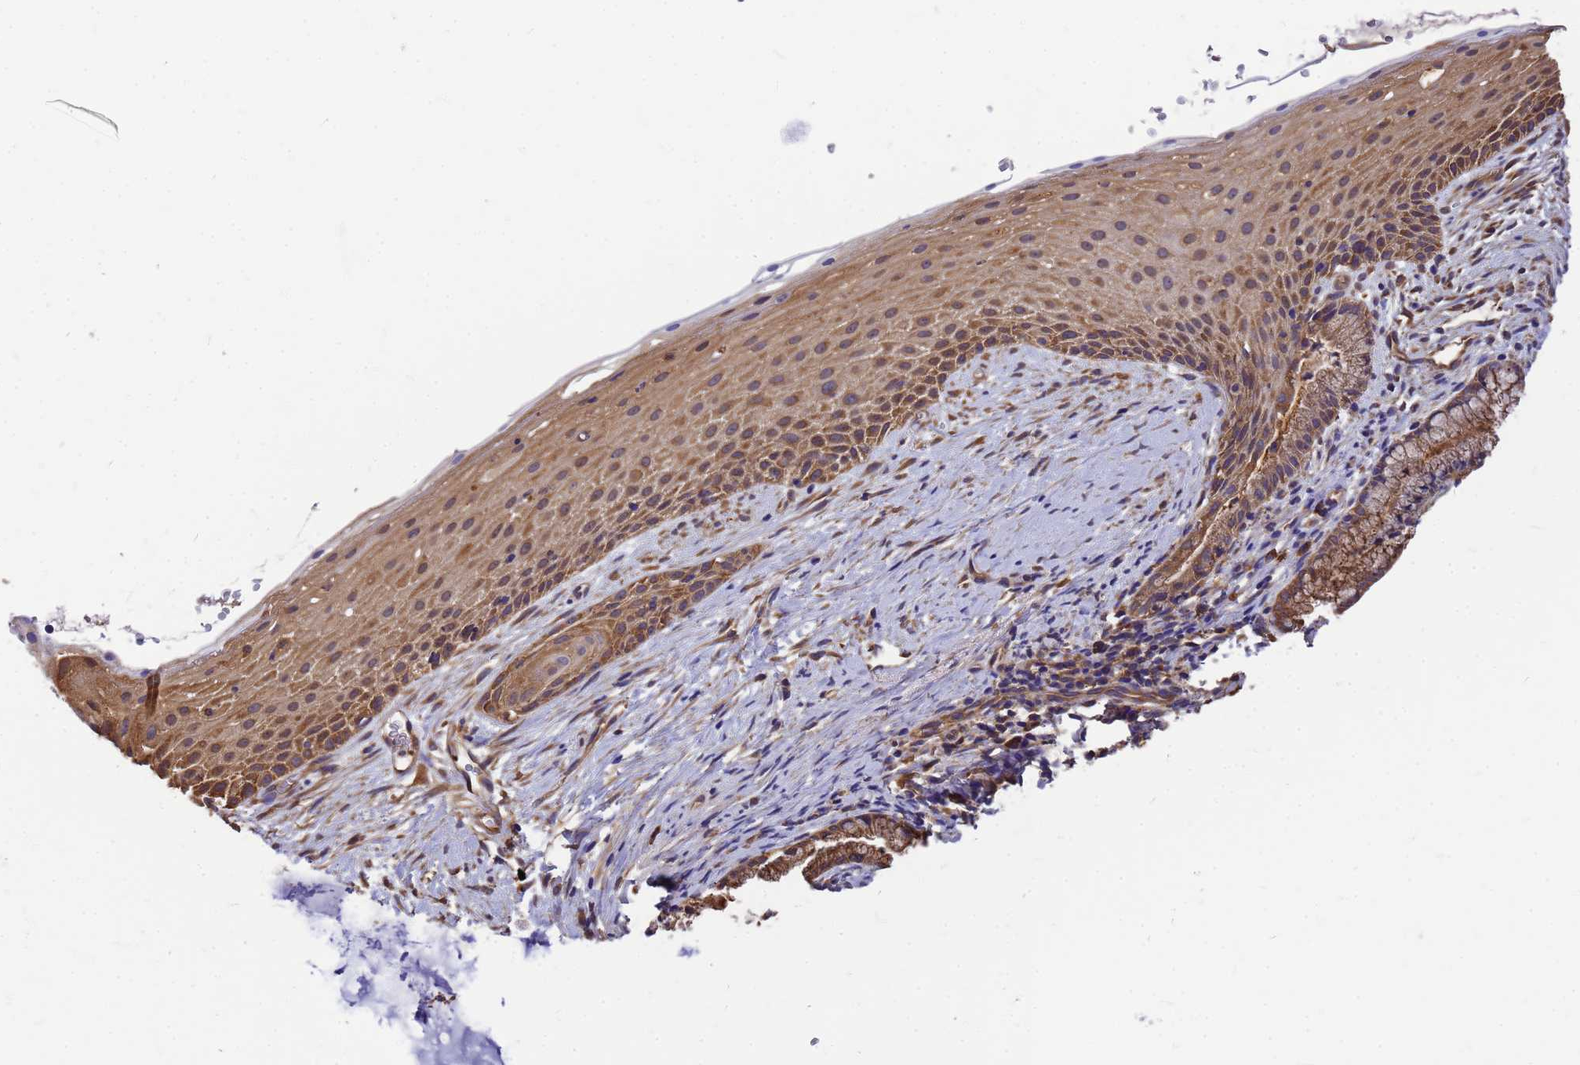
{"staining": {"intensity": "moderate", "quantity": ">75%", "location": "cytoplasmic/membranous"}, "tissue": "cervix", "cell_type": "Glandular cells", "image_type": "normal", "snomed": [{"axis": "morphology", "description": "Normal tissue, NOS"}, {"axis": "topography", "description": "Cervix"}], "caption": "Immunohistochemistry (IHC) histopathology image of benign cervix: human cervix stained using immunohistochemistry exhibits medium levels of moderate protein expression localized specifically in the cytoplasmic/membranous of glandular cells, appearing as a cytoplasmic/membranous brown color.", "gene": "GID4", "patient": {"sex": "female", "age": 36}}